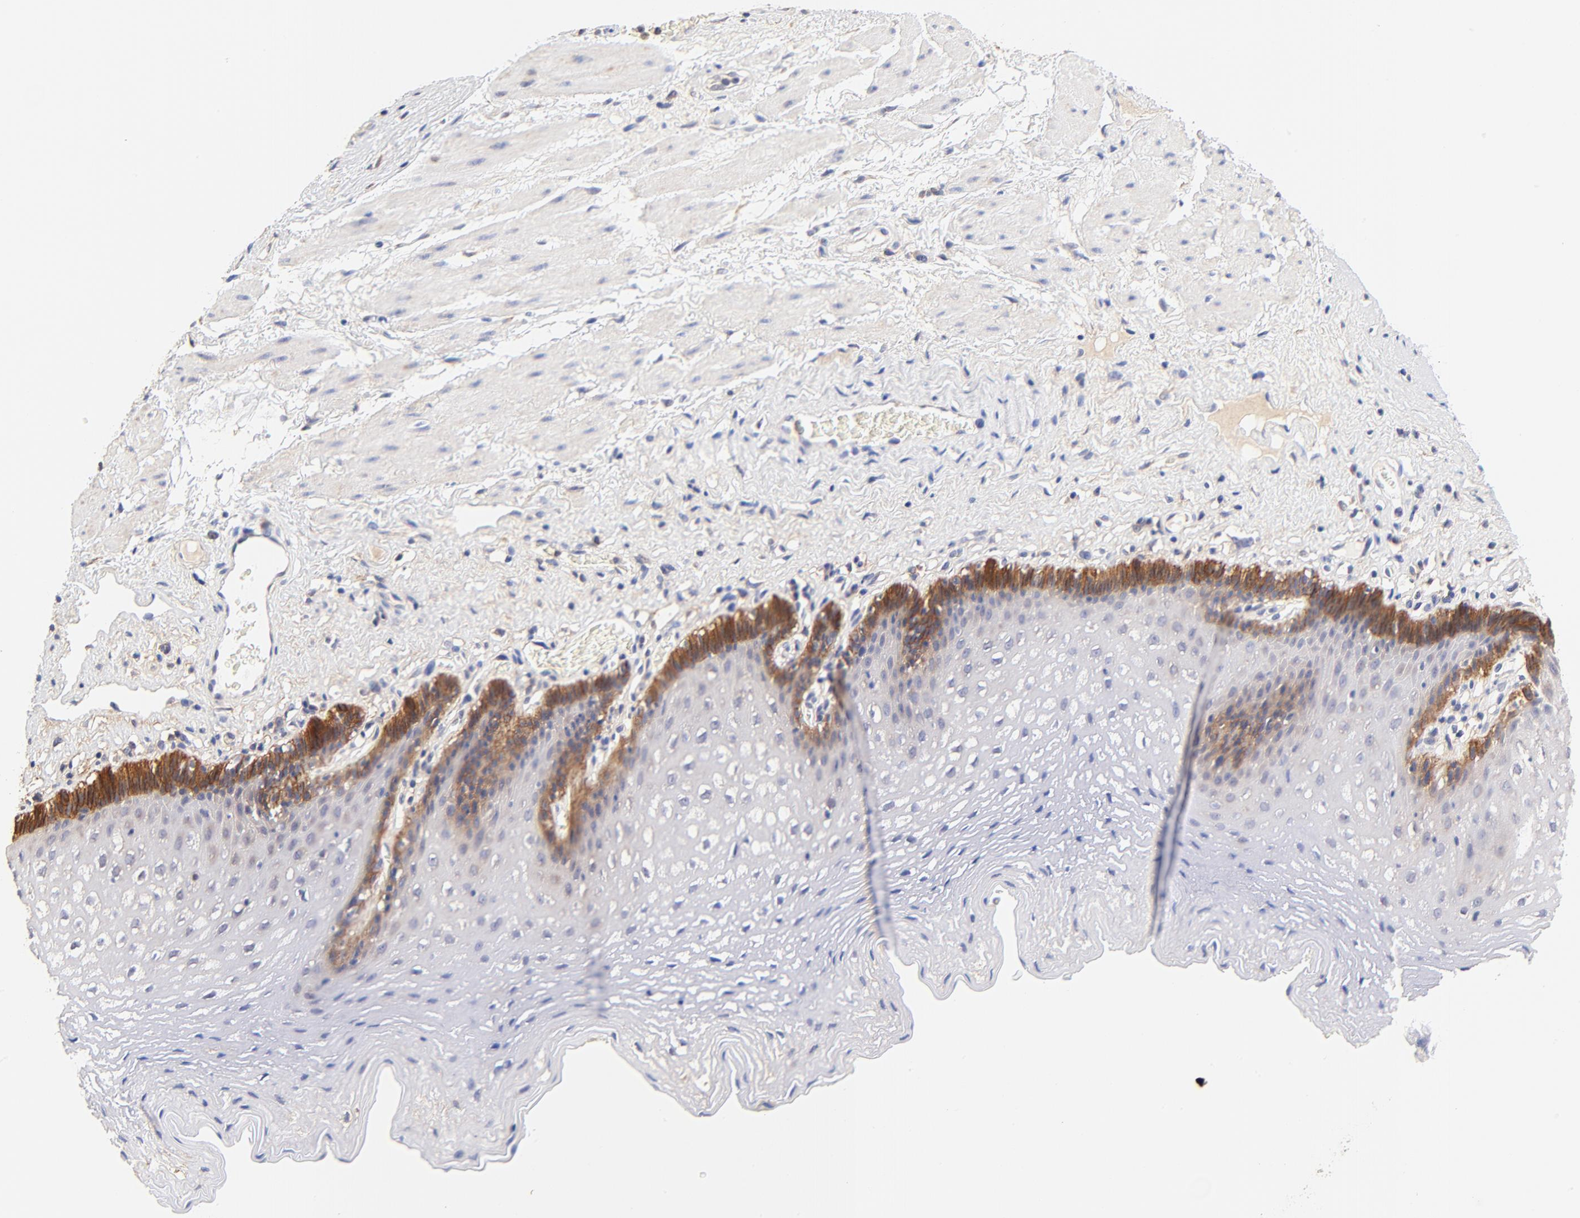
{"staining": {"intensity": "strong", "quantity": "<25%", "location": "cytoplasmic/membranous"}, "tissue": "esophagus", "cell_type": "Squamous epithelial cells", "image_type": "normal", "snomed": [{"axis": "morphology", "description": "Normal tissue, NOS"}, {"axis": "topography", "description": "Esophagus"}], "caption": "Brown immunohistochemical staining in benign esophagus shows strong cytoplasmic/membranous staining in about <25% of squamous epithelial cells. (brown staining indicates protein expression, while blue staining denotes nuclei).", "gene": "PTK7", "patient": {"sex": "female", "age": 70}}